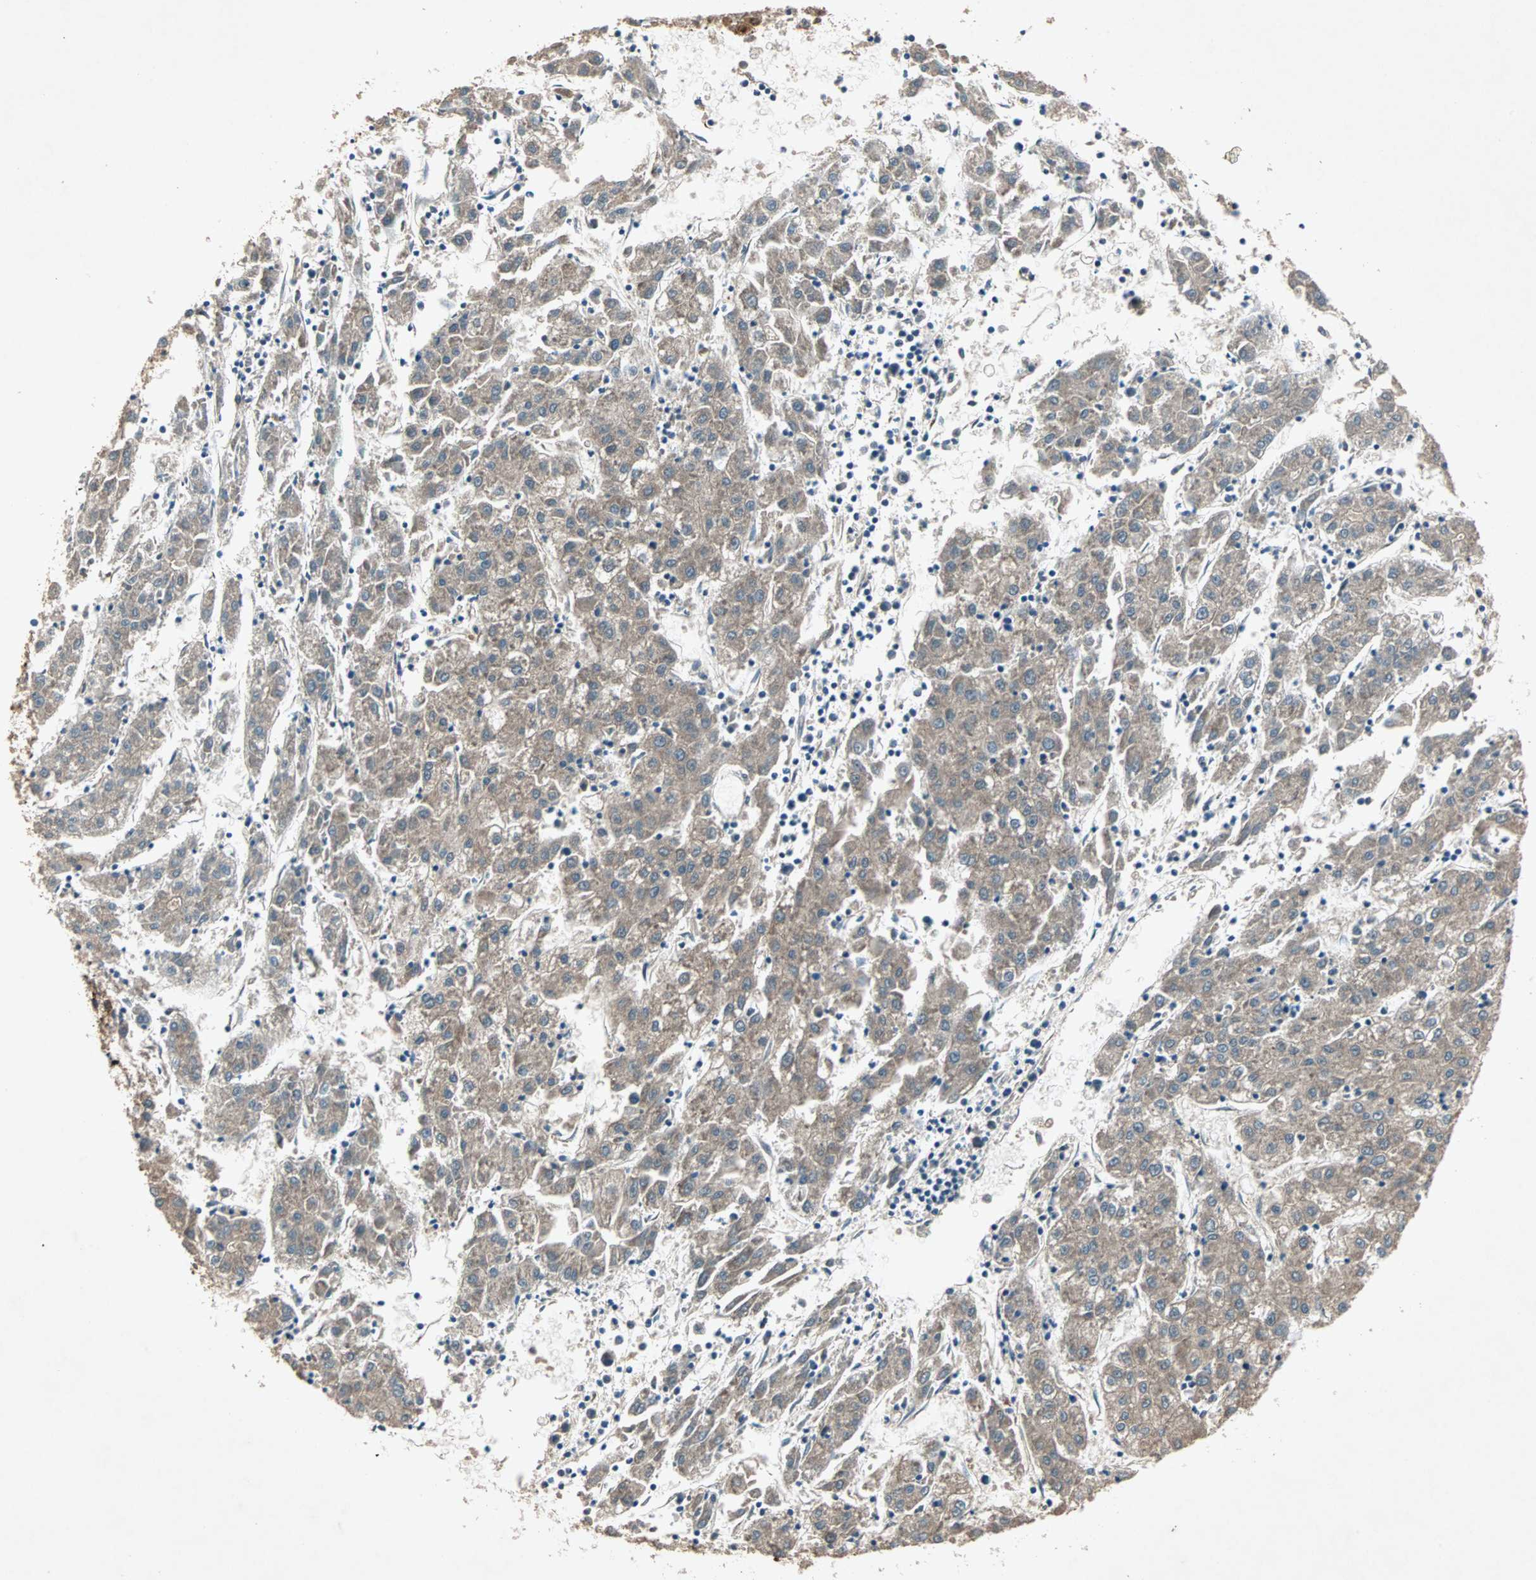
{"staining": {"intensity": "weak", "quantity": "25%-75%", "location": "cytoplasmic/membranous"}, "tissue": "liver cancer", "cell_type": "Tumor cells", "image_type": "cancer", "snomed": [{"axis": "morphology", "description": "Carcinoma, Hepatocellular, NOS"}, {"axis": "topography", "description": "Liver"}], "caption": "Tumor cells demonstrate low levels of weak cytoplasmic/membranous positivity in approximately 25%-75% of cells in liver cancer (hepatocellular carcinoma).", "gene": "SDSL", "patient": {"sex": "male", "age": 72}}